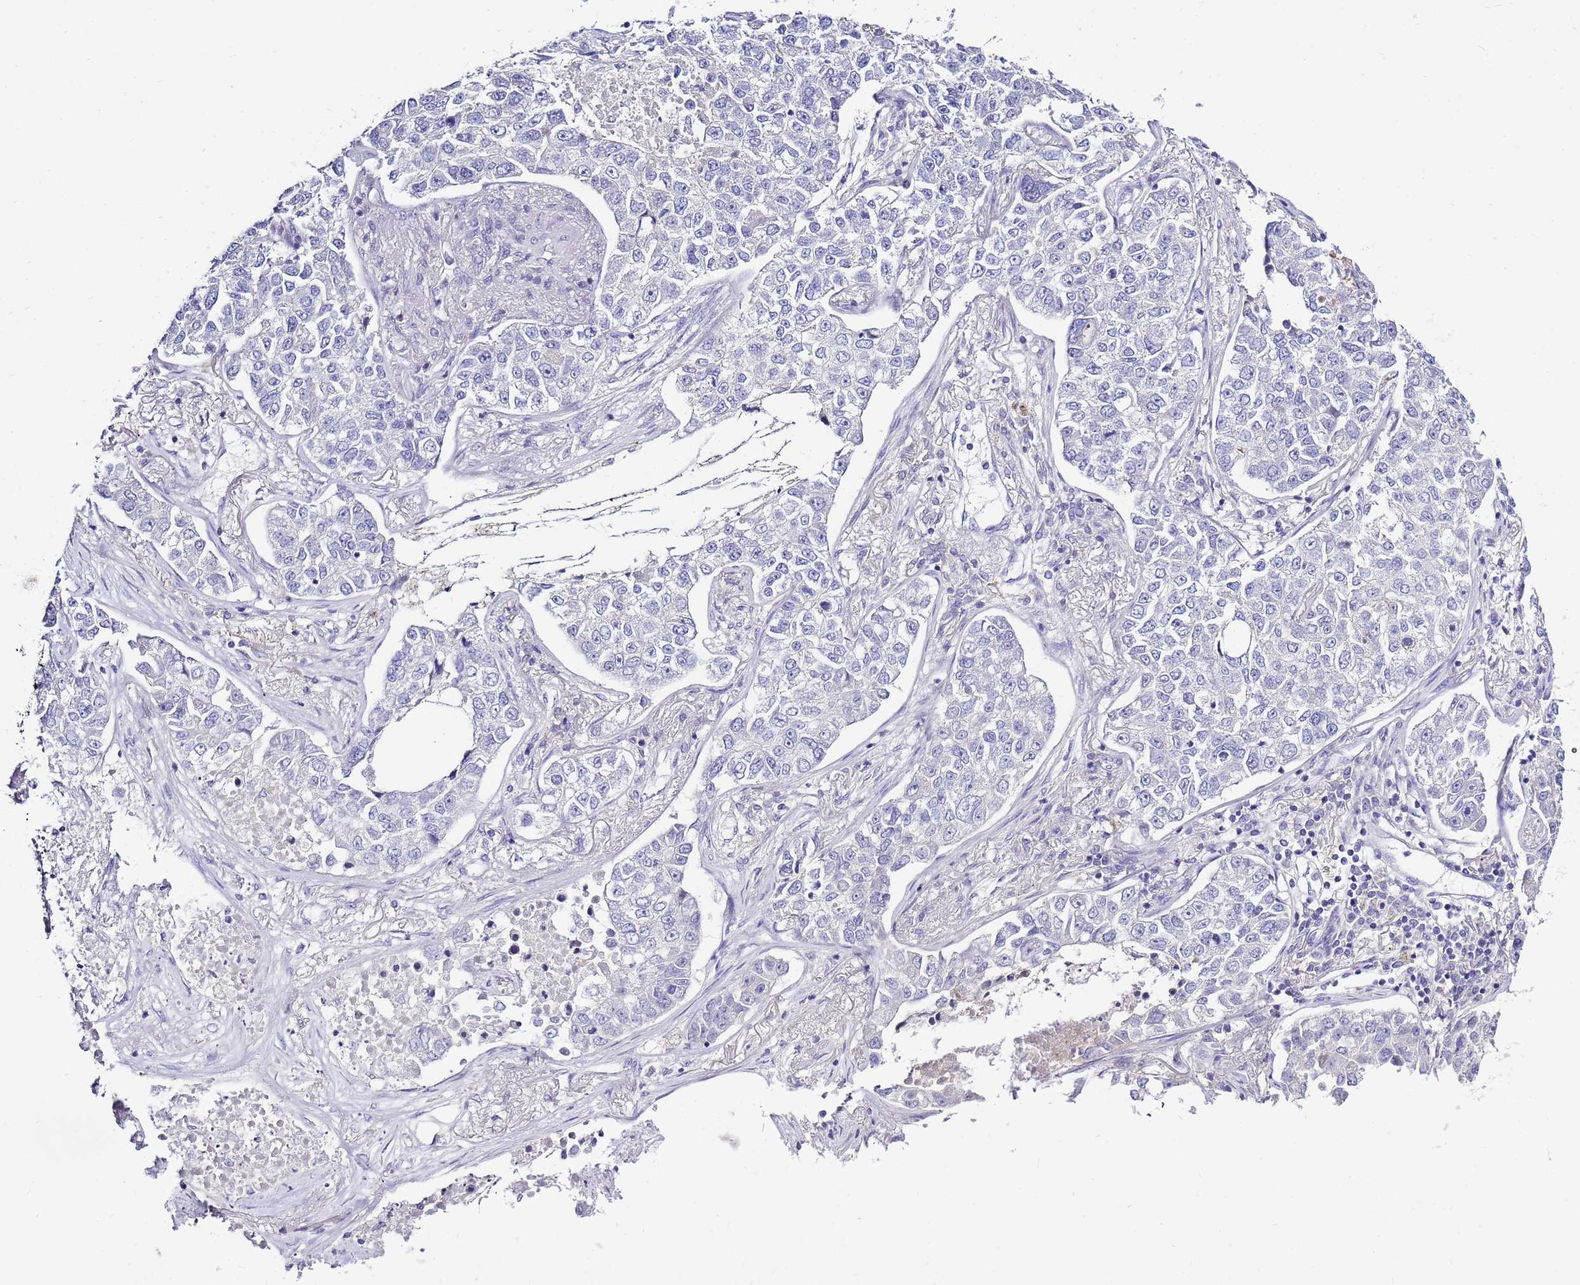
{"staining": {"intensity": "negative", "quantity": "none", "location": "none"}, "tissue": "lung cancer", "cell_type": "Tumor cells", "image_type": "cancer", "snomed": [{"axis": "morphology", "description": "Adenocarcinoma, NOS"}, {"axis": "topography", "description": "Lung"}], "caption": "Human lung cancer stained for a protein using immunohistochemistry (IHC) displays no staining in tumor cells.", "gene": "IGF1R", "patient": {"sex": "male", "age": 49}}